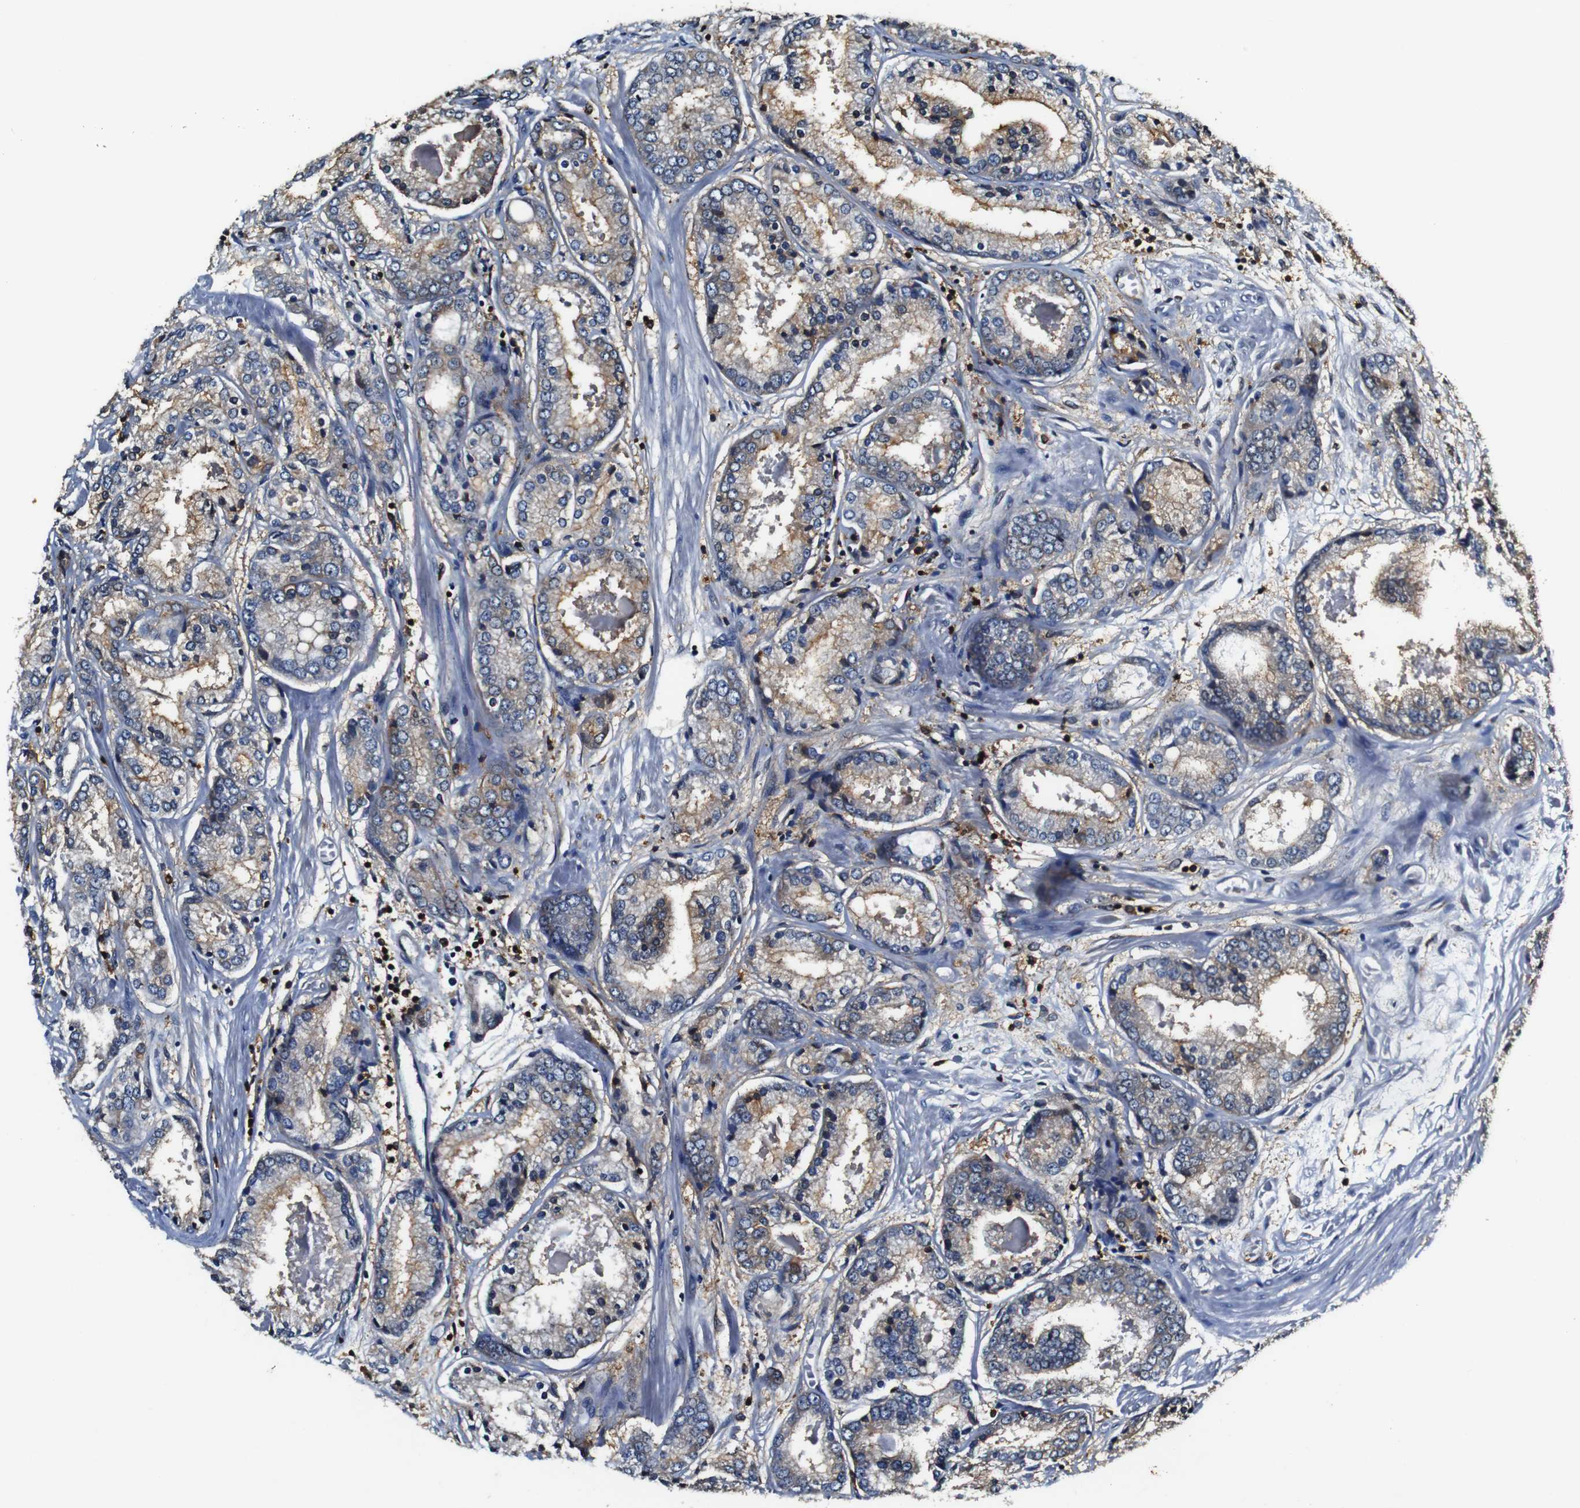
{"staining": {"intensity": "moderate", "quantity": "<25%", "location": "cytoplasmic/membranous"}, "tissue": "prostate cancer", "cell_type": "Tumor cells", "image_type": "cancer", "snomed": [{"axis": "morphology", "description": "Adenocarcinoma, High grade"}, {"axis": "topography", "description": "Prostate"}], "caption": "Tumor cells demonstrate low levels of moderate cytoplasmic/membranous positivity in approximately <25% of cells in adenocarcinoma (high-grade) (prostate). (DAB (3,3'-diaminobenzidine) IHC with brightfield microscopy, high magnification).", "gene": "ANXA1", "patient": {"sex": "male", "age": 59}}